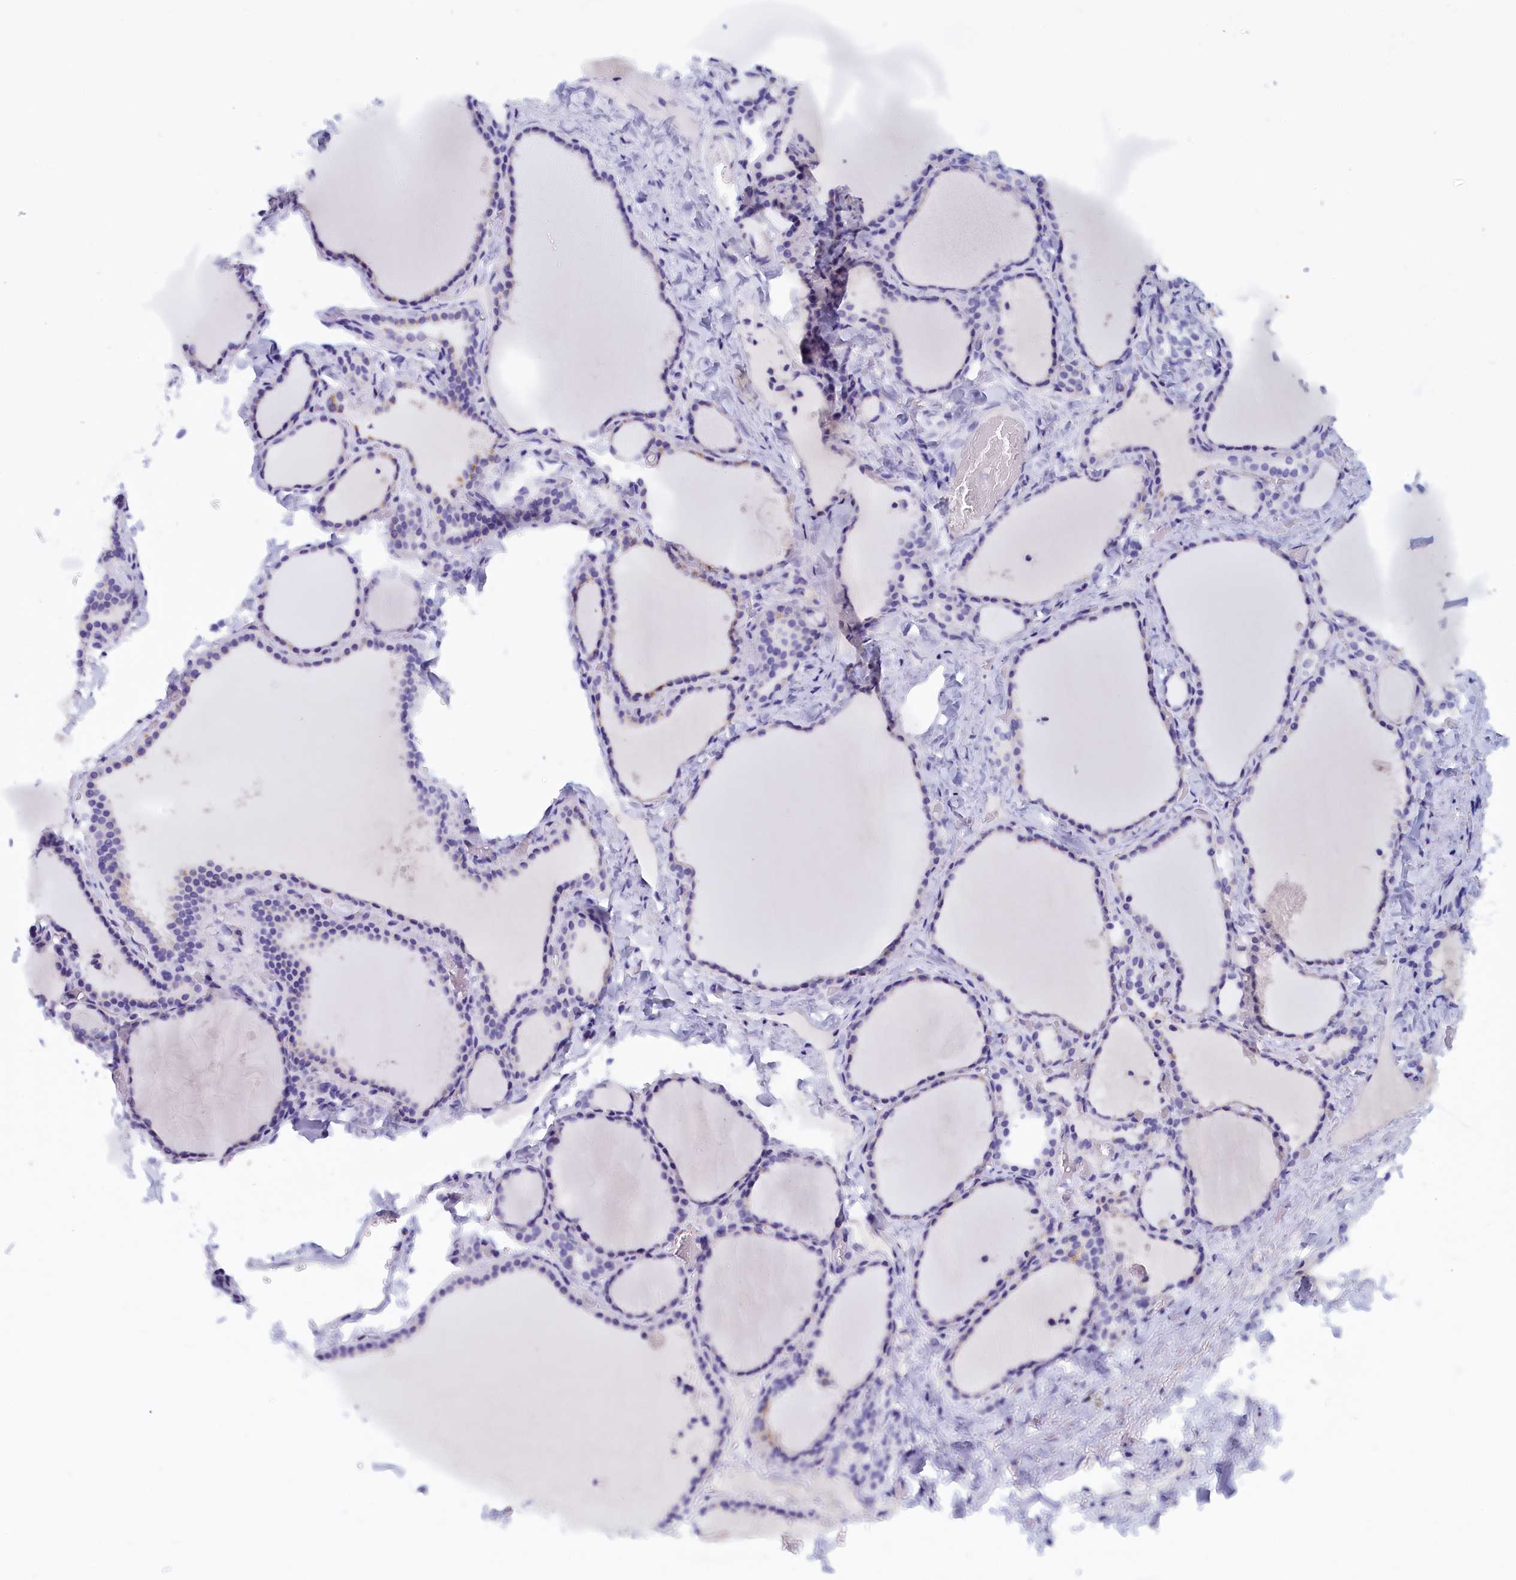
{"staining": {"intensity": "negative", "quantity": "none", "location": "none"}, "tissue": "thyroid gland", "cell_type": "Glandular cells", "image_type": "normal", "snomed": [{"axis": "morphology", "description": "Normal tissue, NOS"}, {"axis": "topography", "description": "Thyroid gland"}], "caption": "A micrograph of thyroid gland stained for a protein reveals no brown staining in glandular cells. (Brightfield microscopy of DAB (3,3'-diaminobenzidine) IHC at high magnification).", "gene": "ANKRD2", "patient": {"sex": "female", "age": 22}}